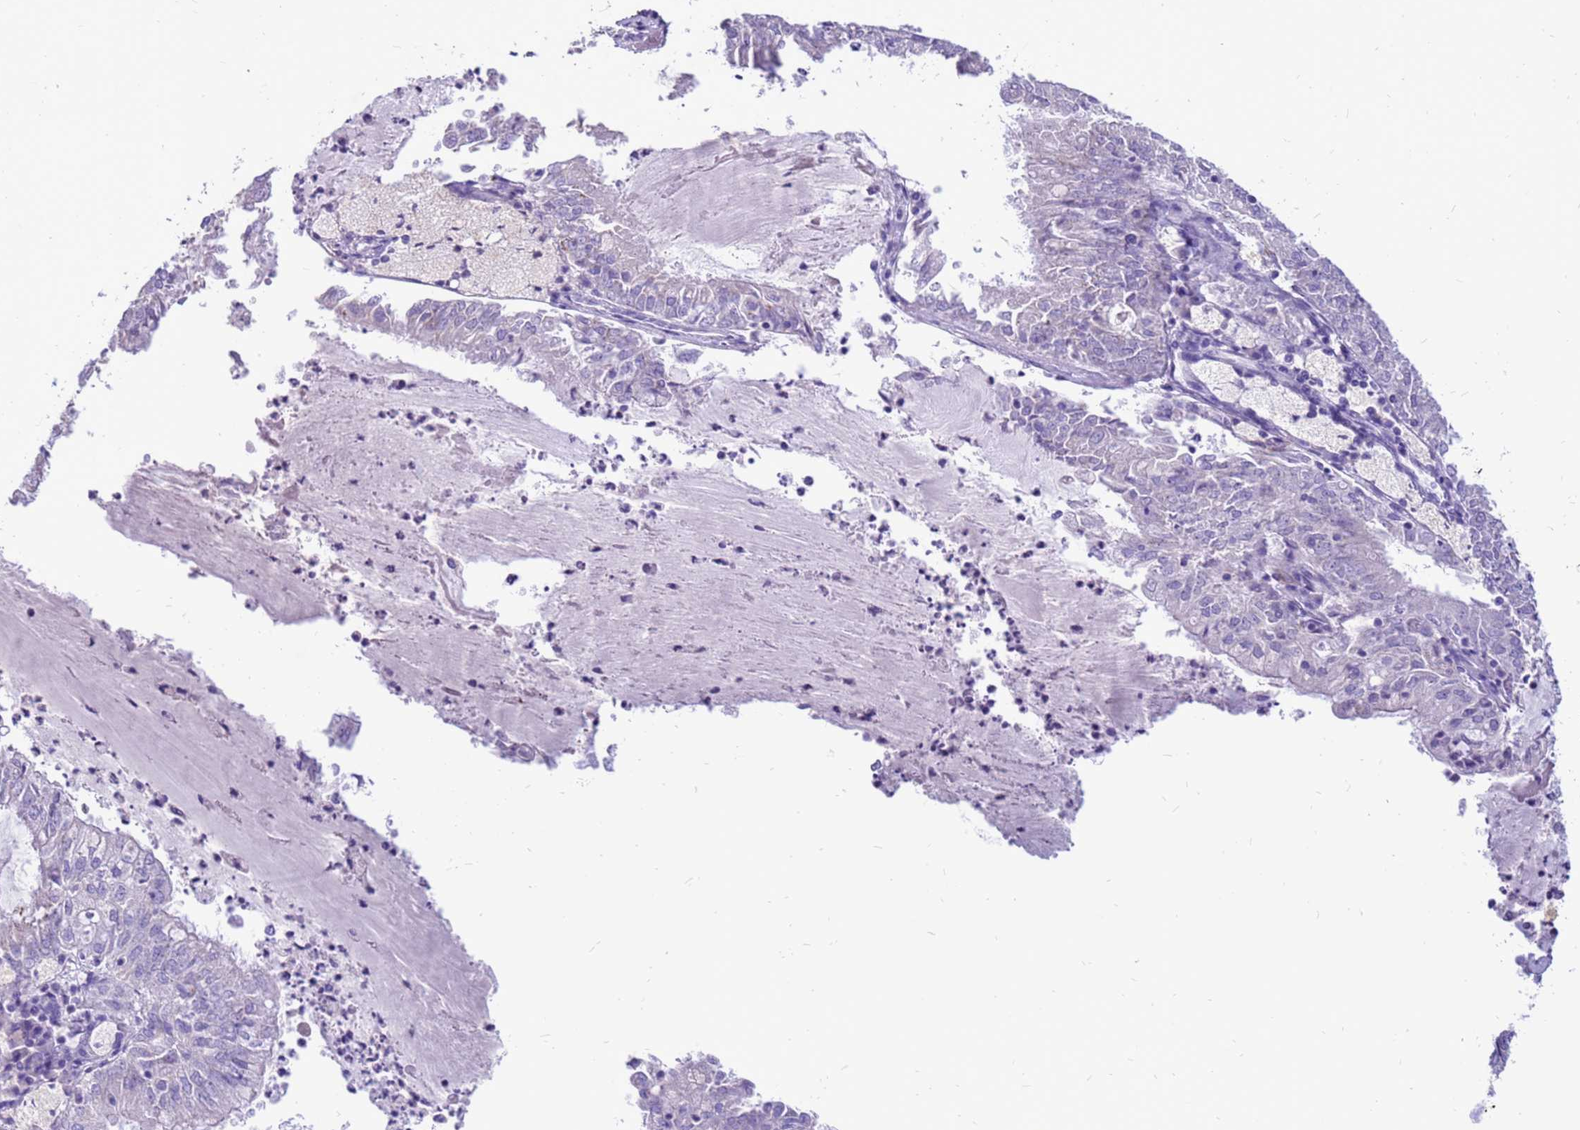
{"staining": {"intensity": "negative", "quantity": "none", "location": "none"}, "tissue": "endometrial cancer", "cell_type": "Tumor cells", "image_type": "cancer", "snomed": [{"axis": "morphology", "description": "Adenocarcinoma, NOS"}, {"axis": "topography", "description": "Endometrium"}], "caption": "This is an IHC image of adenocarcinoma (endometrial). There is no positivity in tumor cells.", "gene": "PDE10A", "patient": {"sex": "female", "age": 57}}